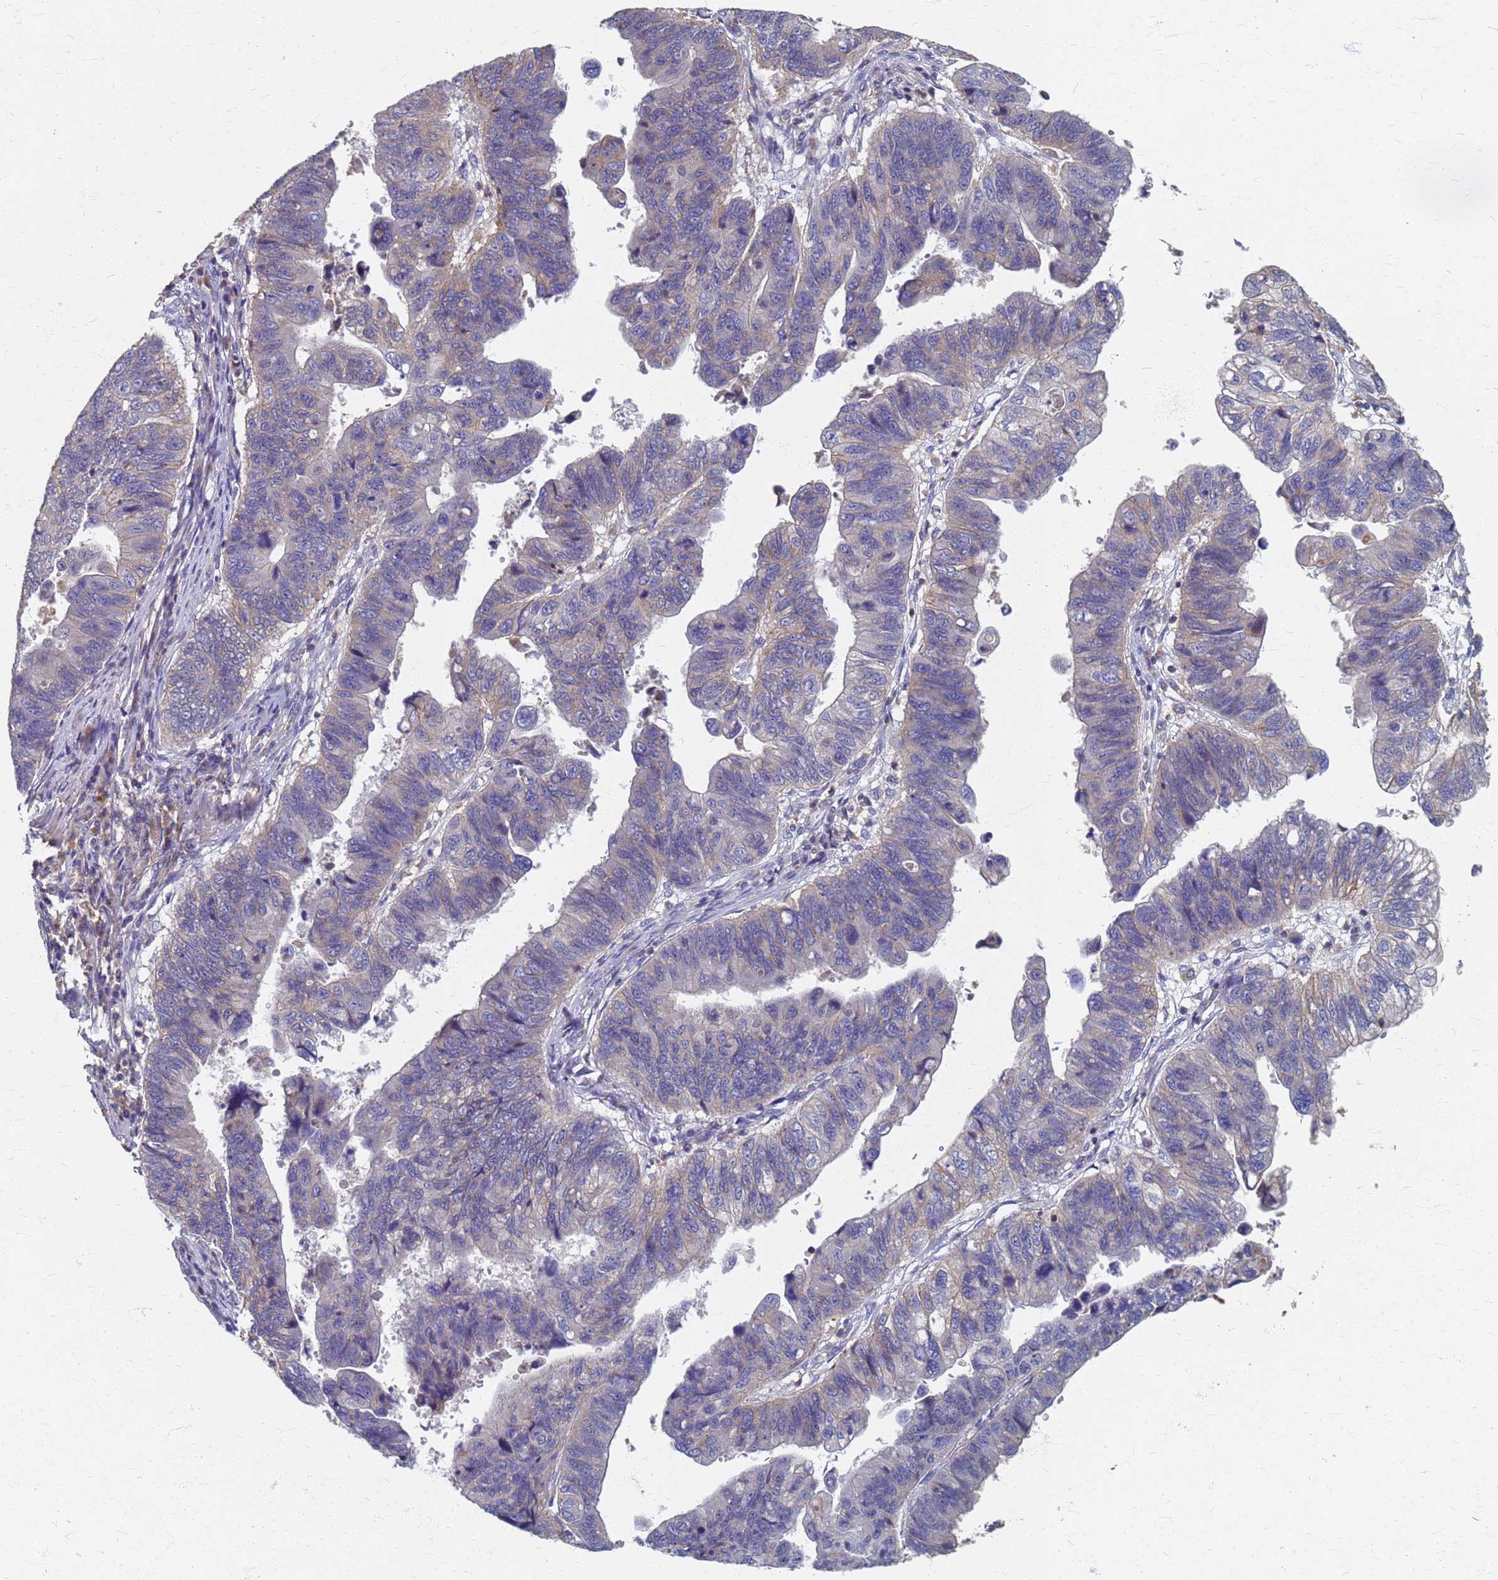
{"staining": {"intensity": "negative", "quantity": "none", "location": "none"}, "tissue": "stomach cancer", "cell_type": "Tumor cells", "image_type": "cancer", "snomed": [{"axis": "morphology", "description": "Adenocarcinoma, NOS"}, {"axis": "topography", "description": "Stomach"}], "caption": "A high-resolution histopathology image shows IHC staining of stomach cancer, which shows no significant expression in tumor cells.", "gene": "KRCC1", "patient": {"sex": "male", "age": 59}}